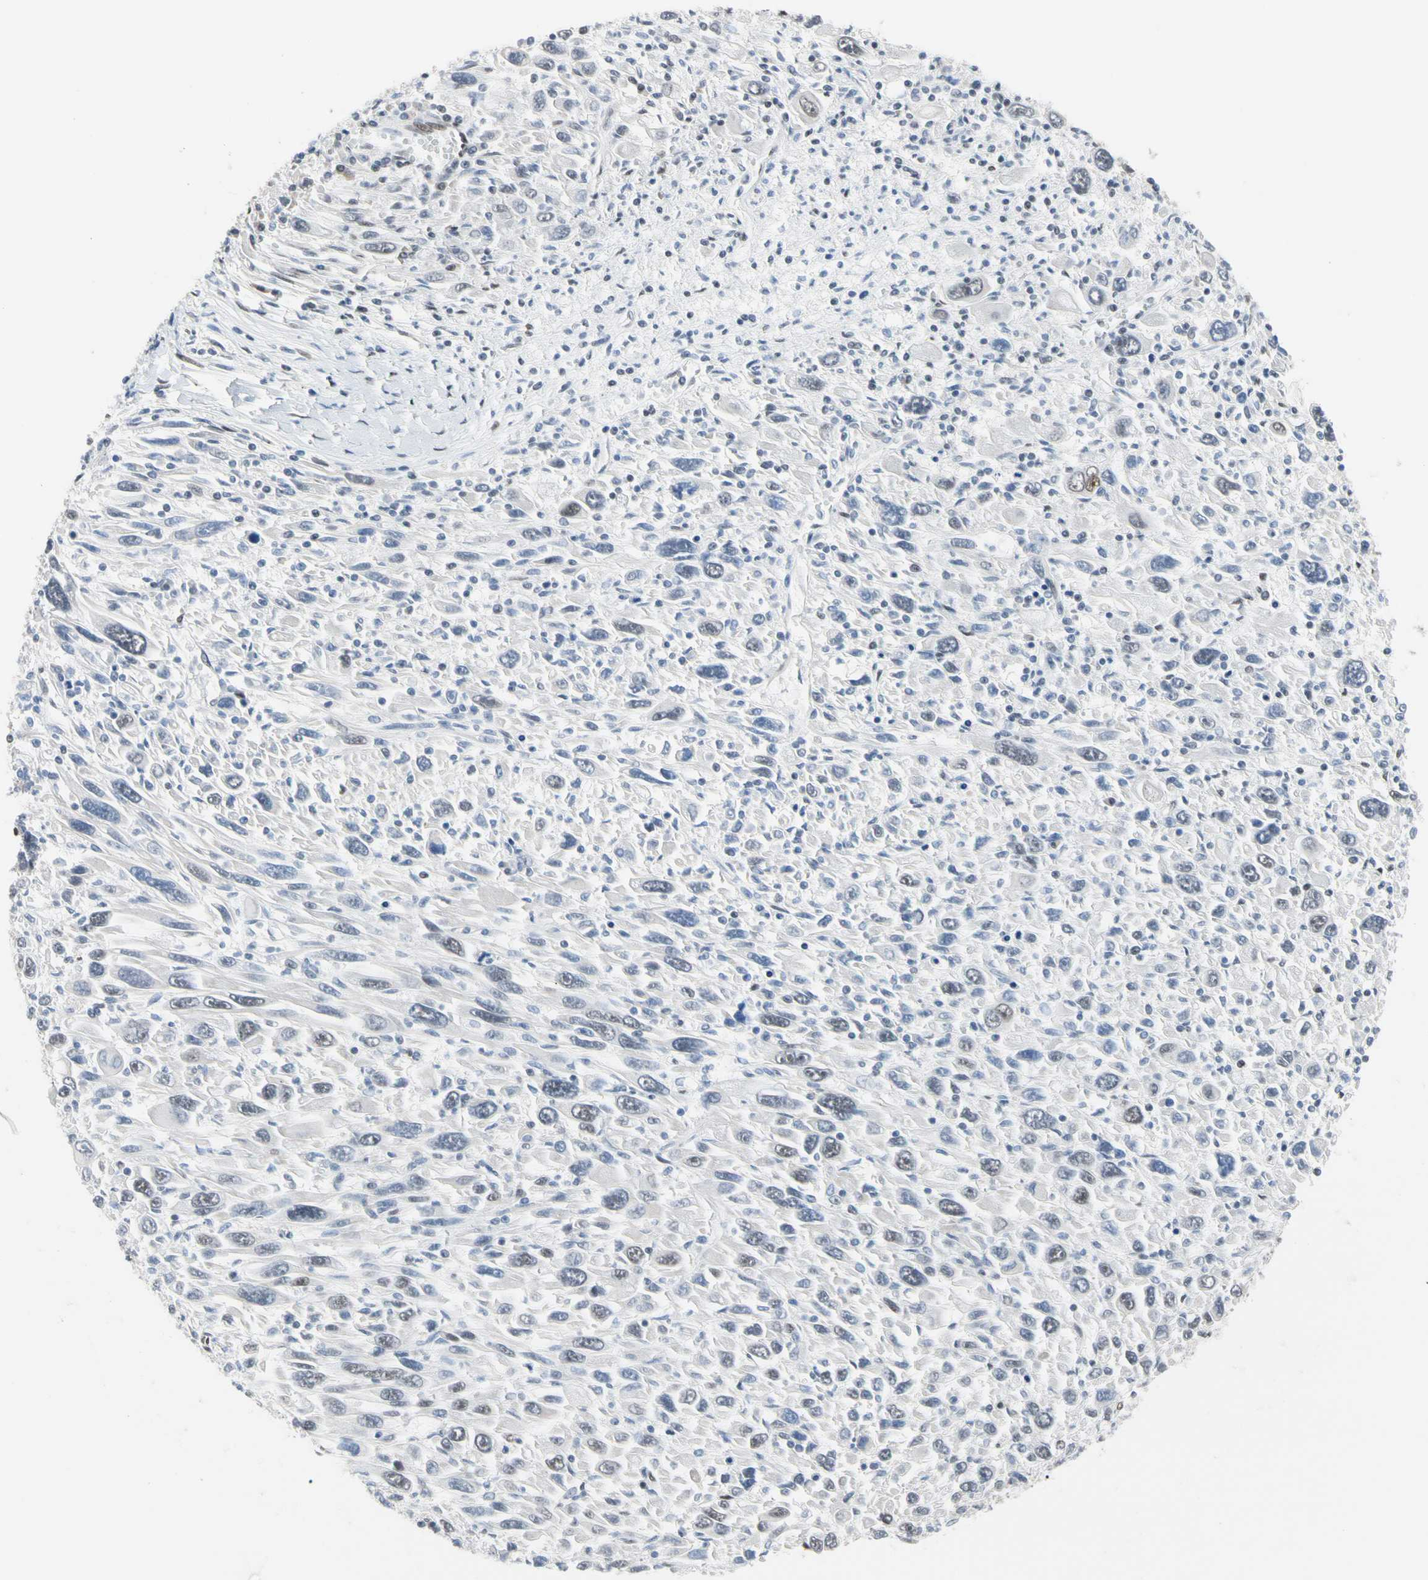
{"staining": {"intensity": "weak", "quantity": "25%-75%", "location": "nuclear"}, "tissue": "melanoma", "cell_type": "Tumor cells", "image_type": "cancer", "snomed": [{"axis": "morphology", "description": "Malignant melanoma, Metastatic site"}, {"axis": "topography", "description": "Skin"}], "caption": "A histopathology image of melanoma stained for a protein reveals weak nuclear brown staining in tumor cells.", "gene": "FAM98B", "patient": {"sex": "female", "age": 56}}